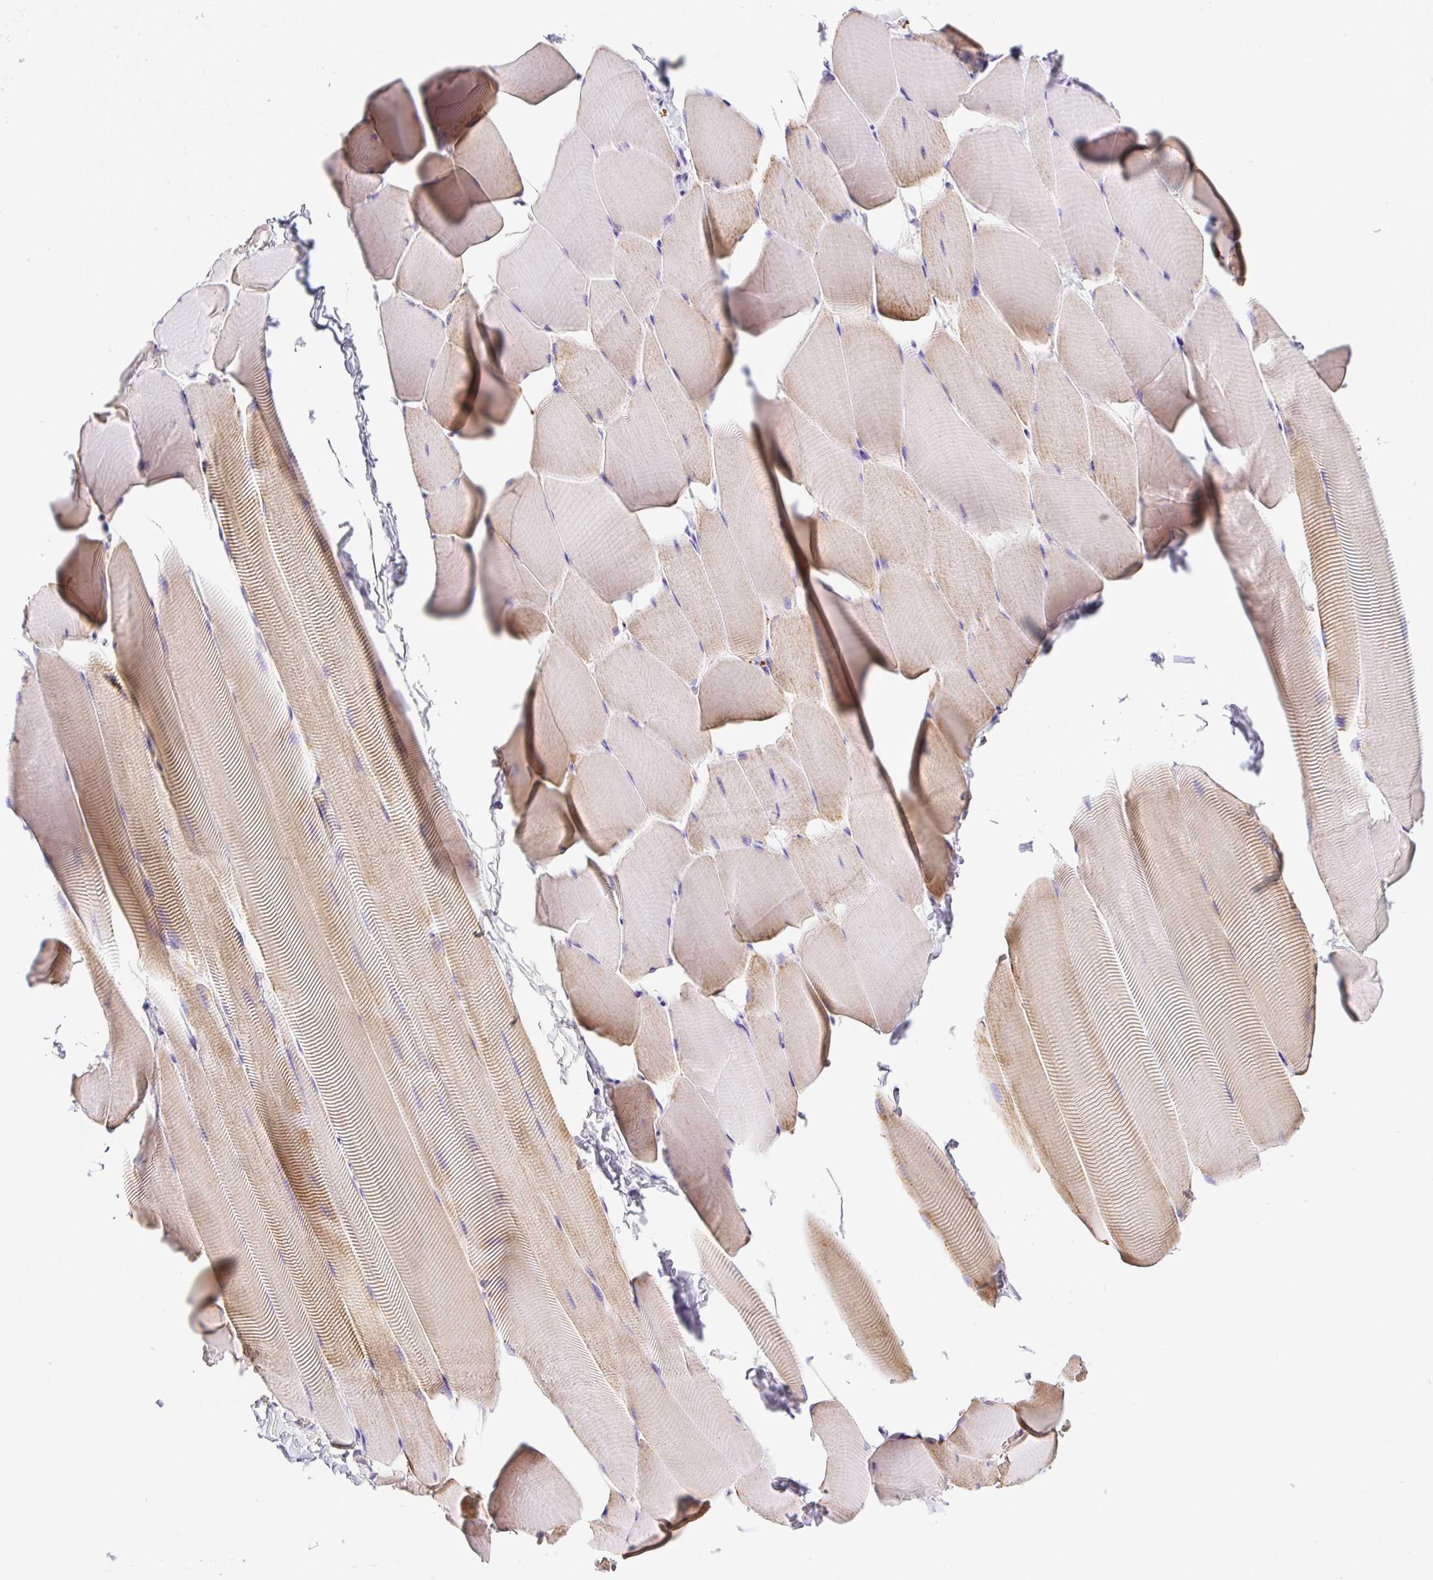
{"staining": {"intensity": "weak", "quantity": "25%-75%", "location": "cytoplasmic/membranous"}, "tissue": "skeletal muscle", "cell_type": "Myocytes", "image_type": "normal", "snomed": [{"axis": "morphology", "description": "Normal tissue, NOS"}, {"axis": "topography", "description": "Skeletal muscle"}], "caption": "Human skeletal muscle stained for a protein (brown) exhibits weak cytoplasmic/membranous positive positivity in about 25%-75% of myocytes.", "gene": "NF1", "patient": {"sex": "male", "age": 25}}